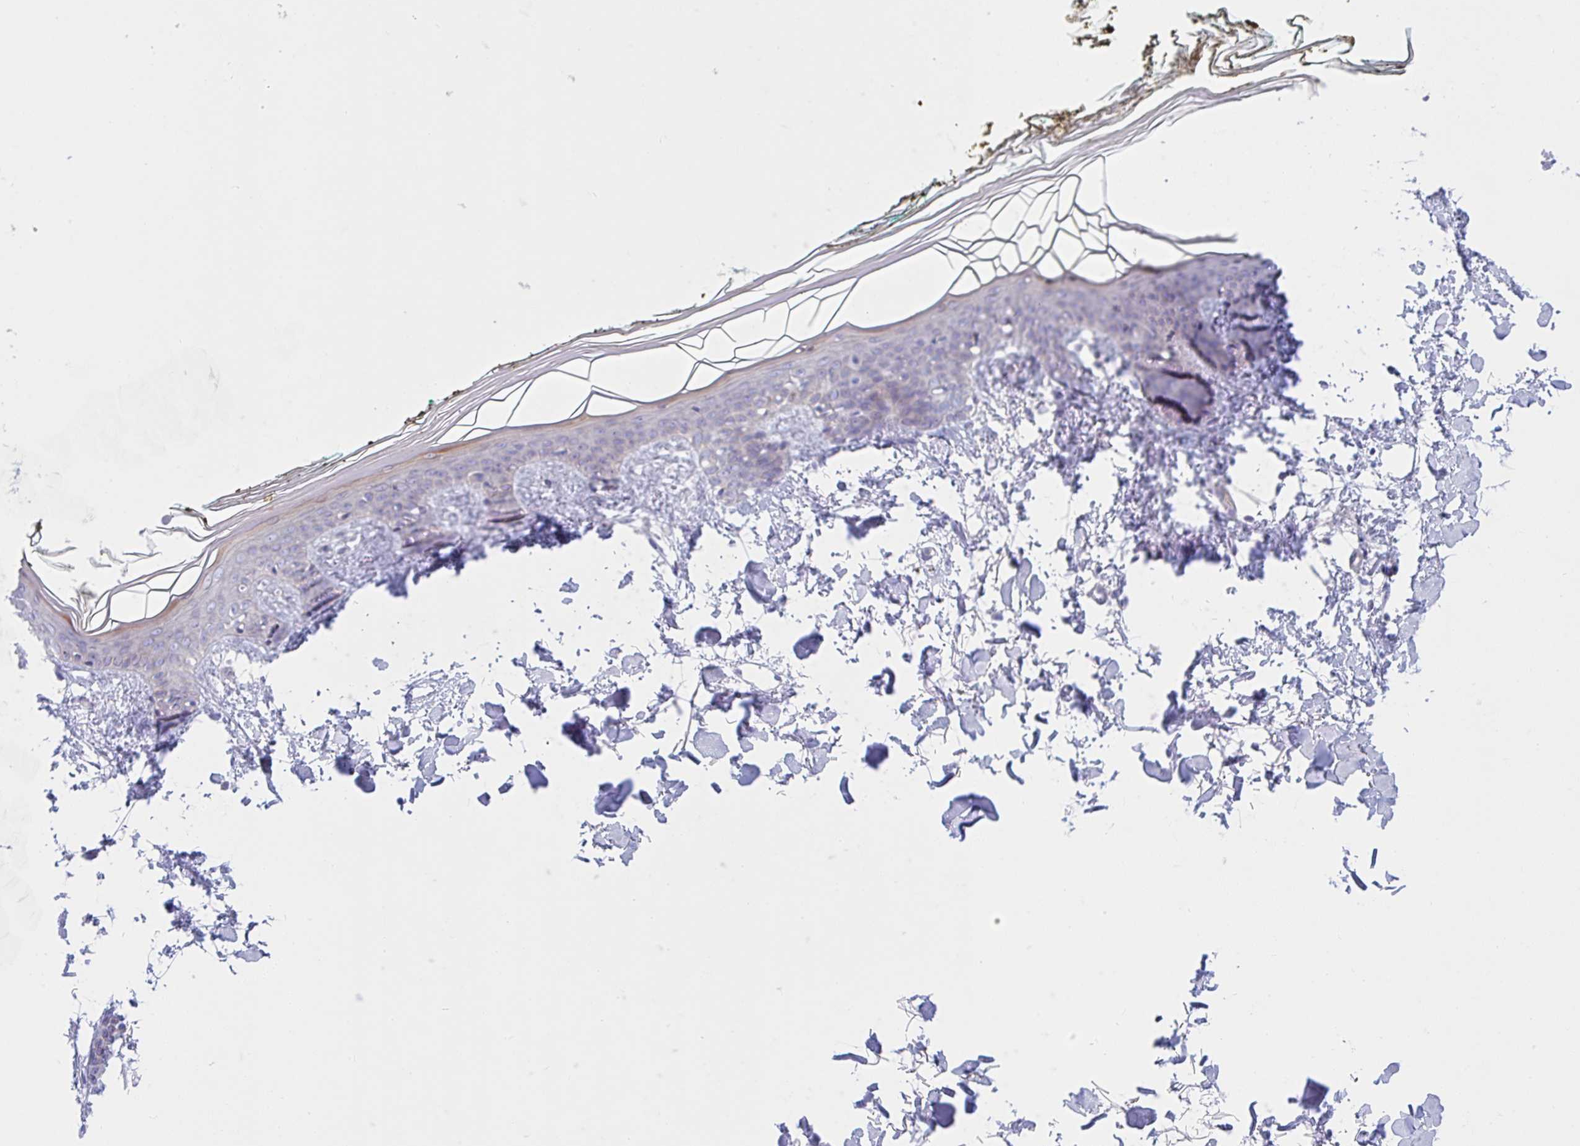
{"staining": {"intensity": "negative", "quantity": "none", "location": "none"}, "tissue": "skin", "cell_type": "Fibroblasts", "image_type": "normal", "snomed": [{"axis": "morphology", "description": "Normal tissue, NOS"}, {"axis": "topography", "description": "Skin"}], "caption": "IHC micrograph of unremarkable skin: skin stained with DAB (3,3'-diaminobenzidine) exhibits no significant protein staining in fibroblasts.", "gene": "TMEM86A", "patient": {"sex": "female", "age": 34}}